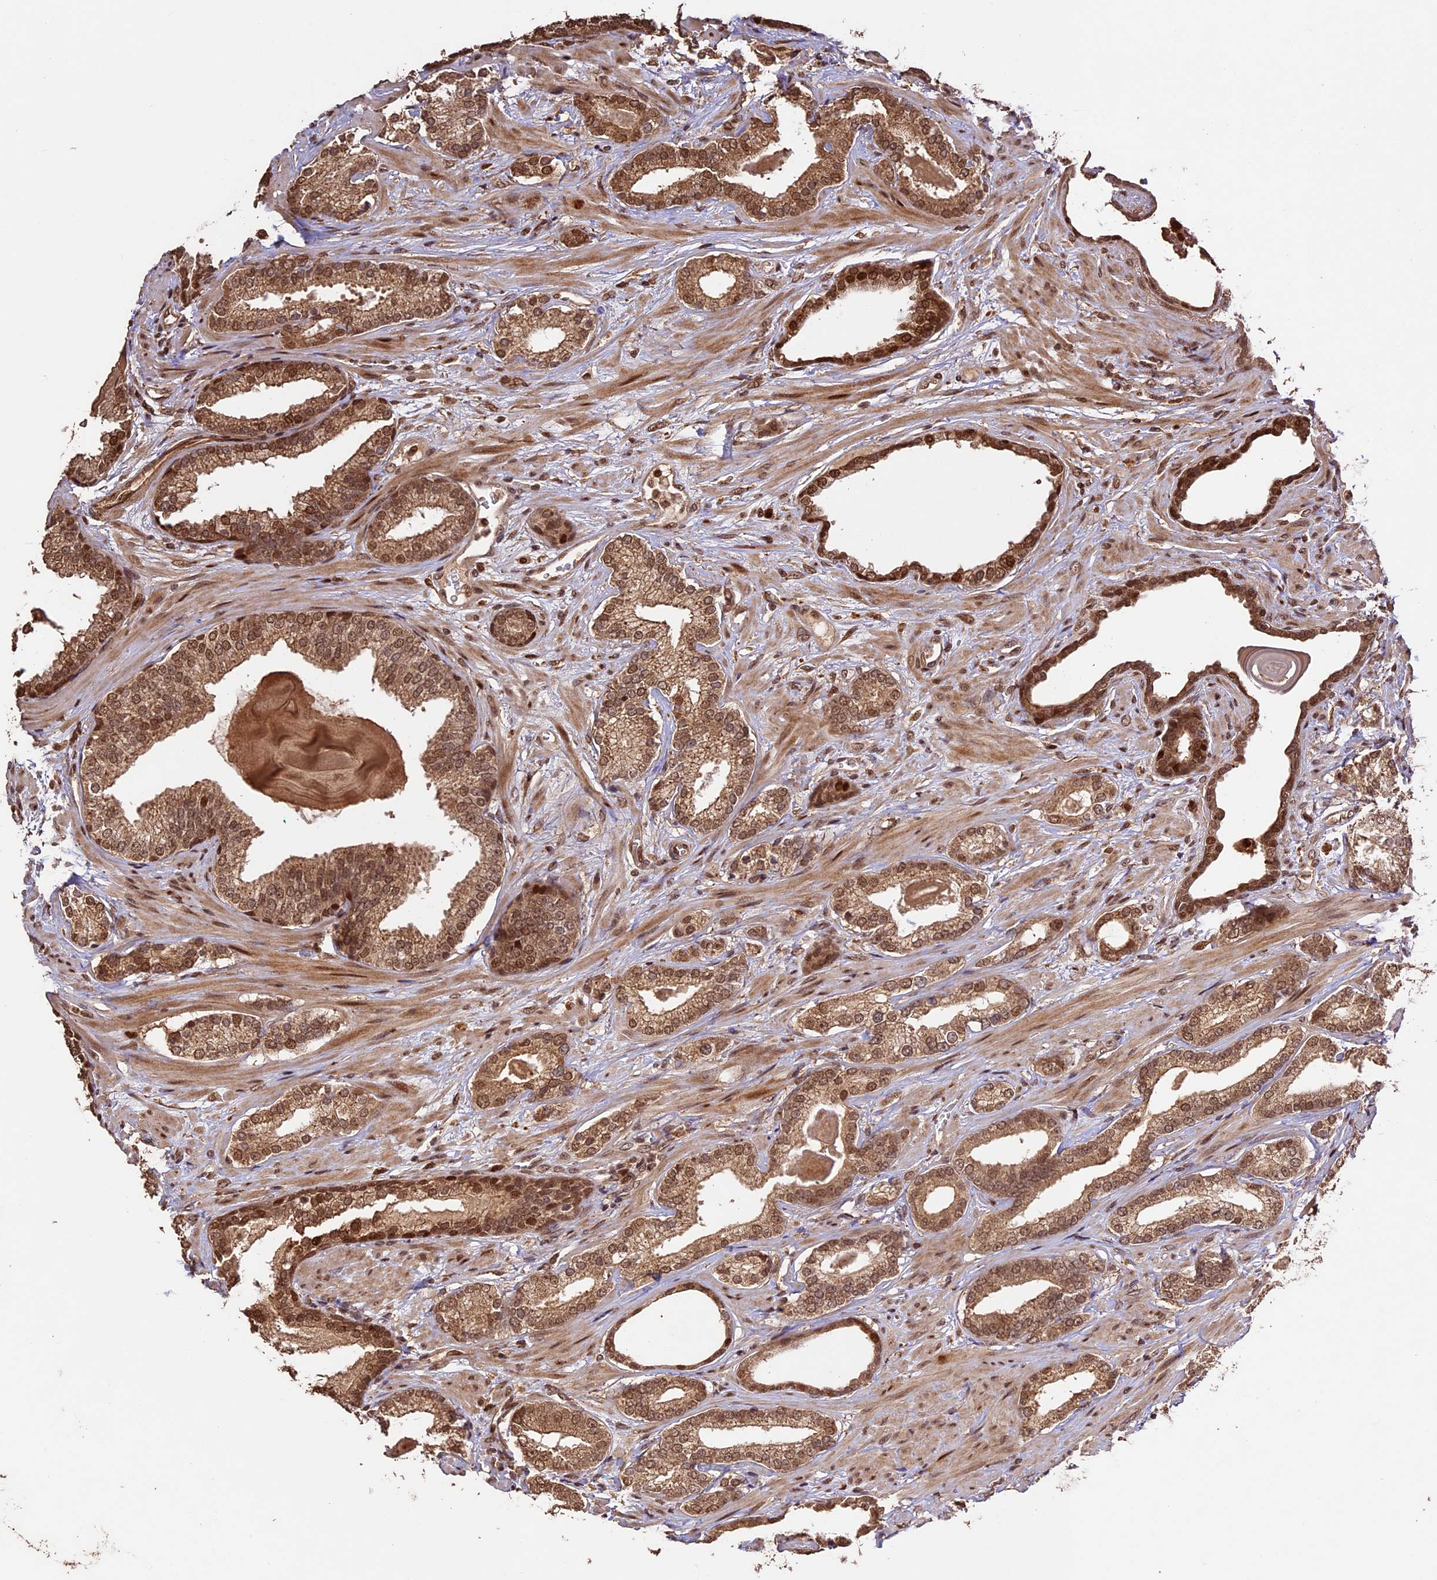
{"staining": {"intensity": "moderate", "quantity": ">75%", "location": "cytoplasmic/membranous,nuclear"}, "tissue": "prostate cancer", "cell_type": "Tumor cells", "image_type": "cancer", "snomed": [{"axis": "morphology", "description": "Adenocarcinoma, Low grade"}, {"axis": "topography", "description": "Prostate"}], "caption": "A histopathology image of human prostate low-grade adenocarcinoma stained for a protein displays moderate cytoplasmic/membranous and nuclear brown staining in tumor cells. The protein is shown in brown color, while the nuclei are stained blue.", "gene": "CDKN2AIP", "patient": {"sex": "male", "age": 70}}